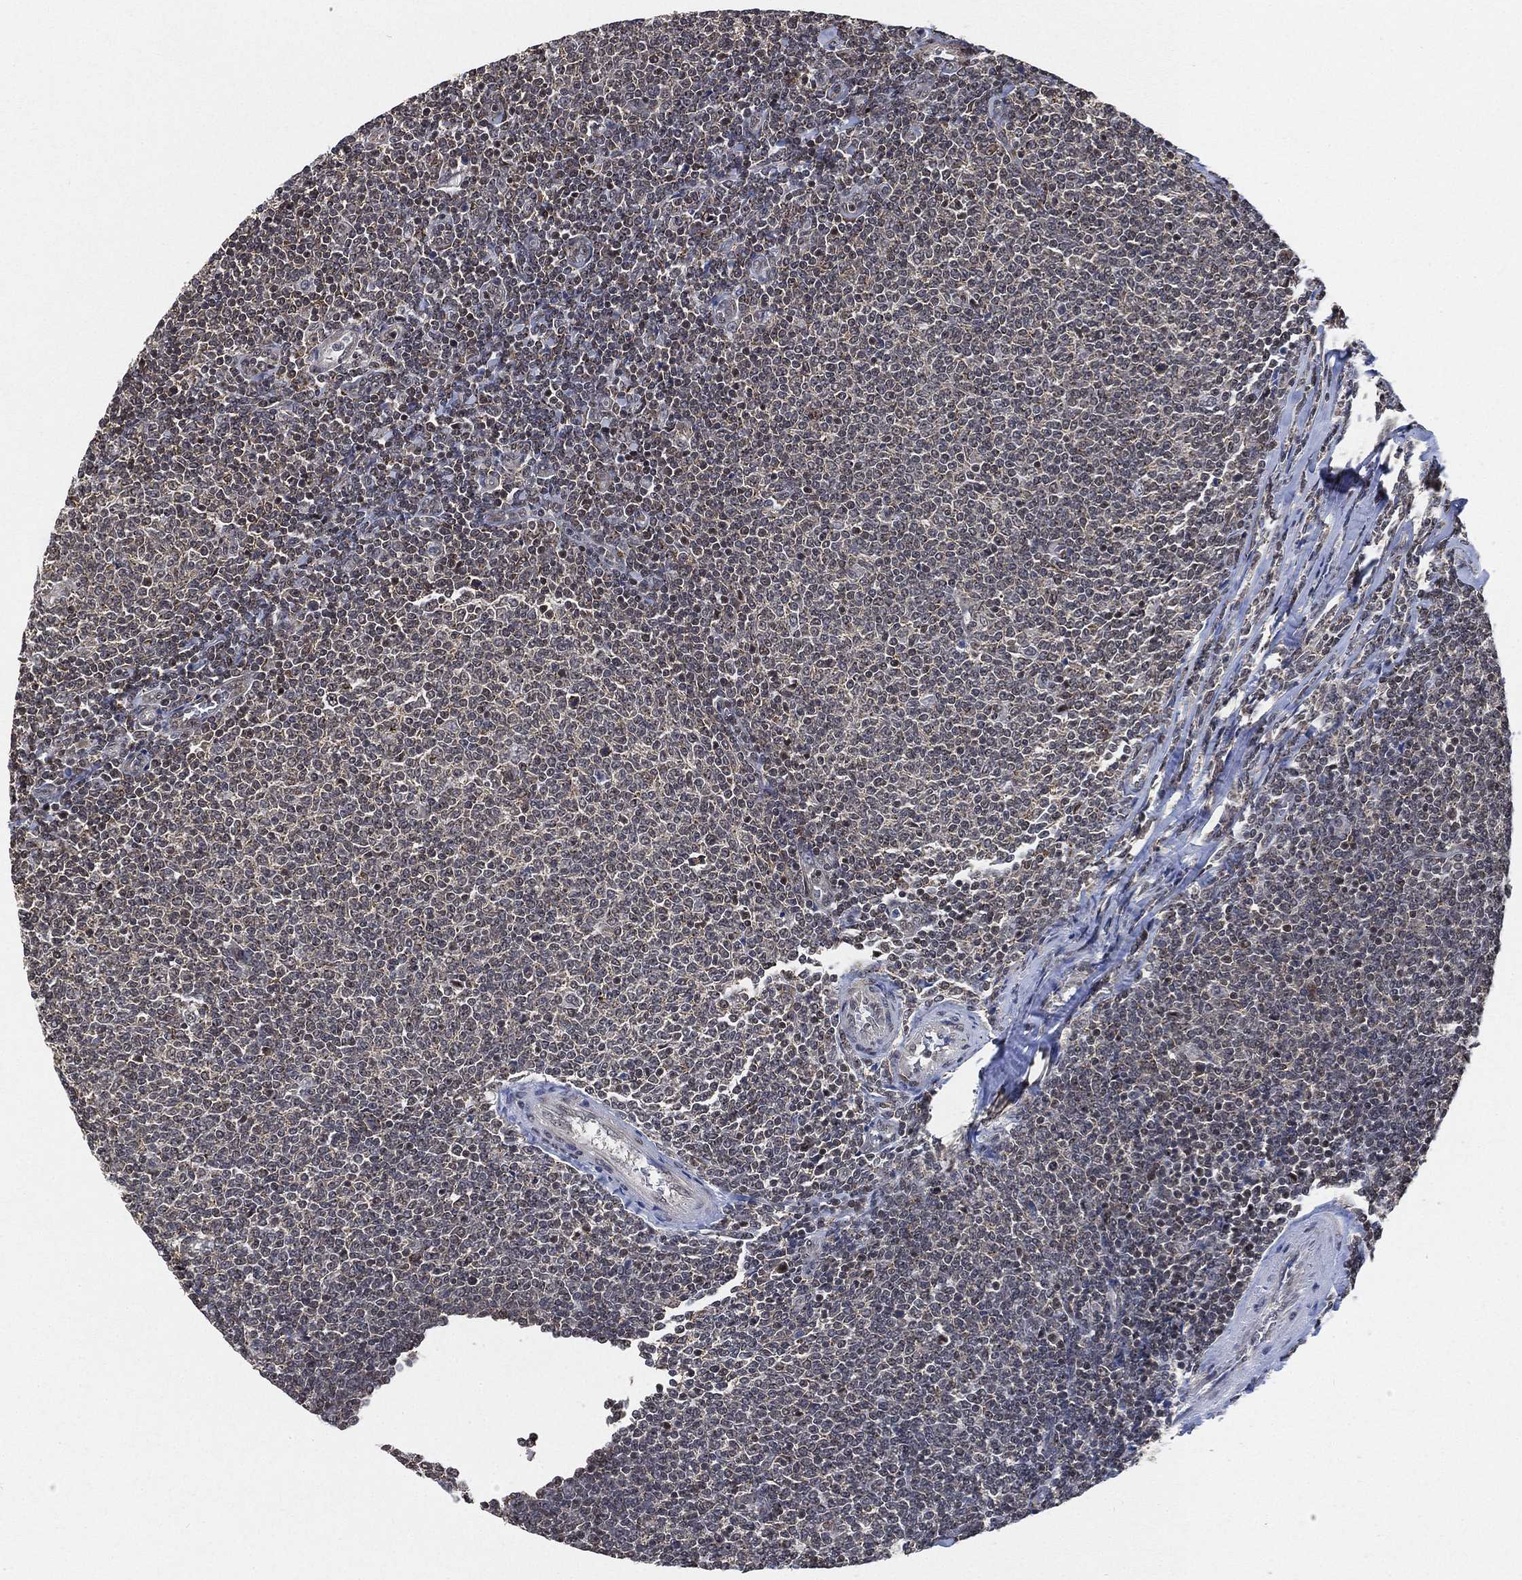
{"staining": {"intensity": "moderate", "quantity": "<25%", "location": "nuclear"}, "tissue": "lymphoma", "cell_type": "Tumor cells", "image_type": "cancer", "snomed": [{"axis": "morphology", "description": "Malignant lymphoma, non-Hodgkin's type, Low grade"}, {"axis": "topography", "description": "Lymph node"}], "caption": "Immunohistochemical staining of low-grade malignant lymphoma, non-Hodgkin's type reveals low levels of moderate nuclear staining in approximately <25% of tumor cells.", "gene": "RSRC2", "patient": {"sex": "male", "age": 52}}